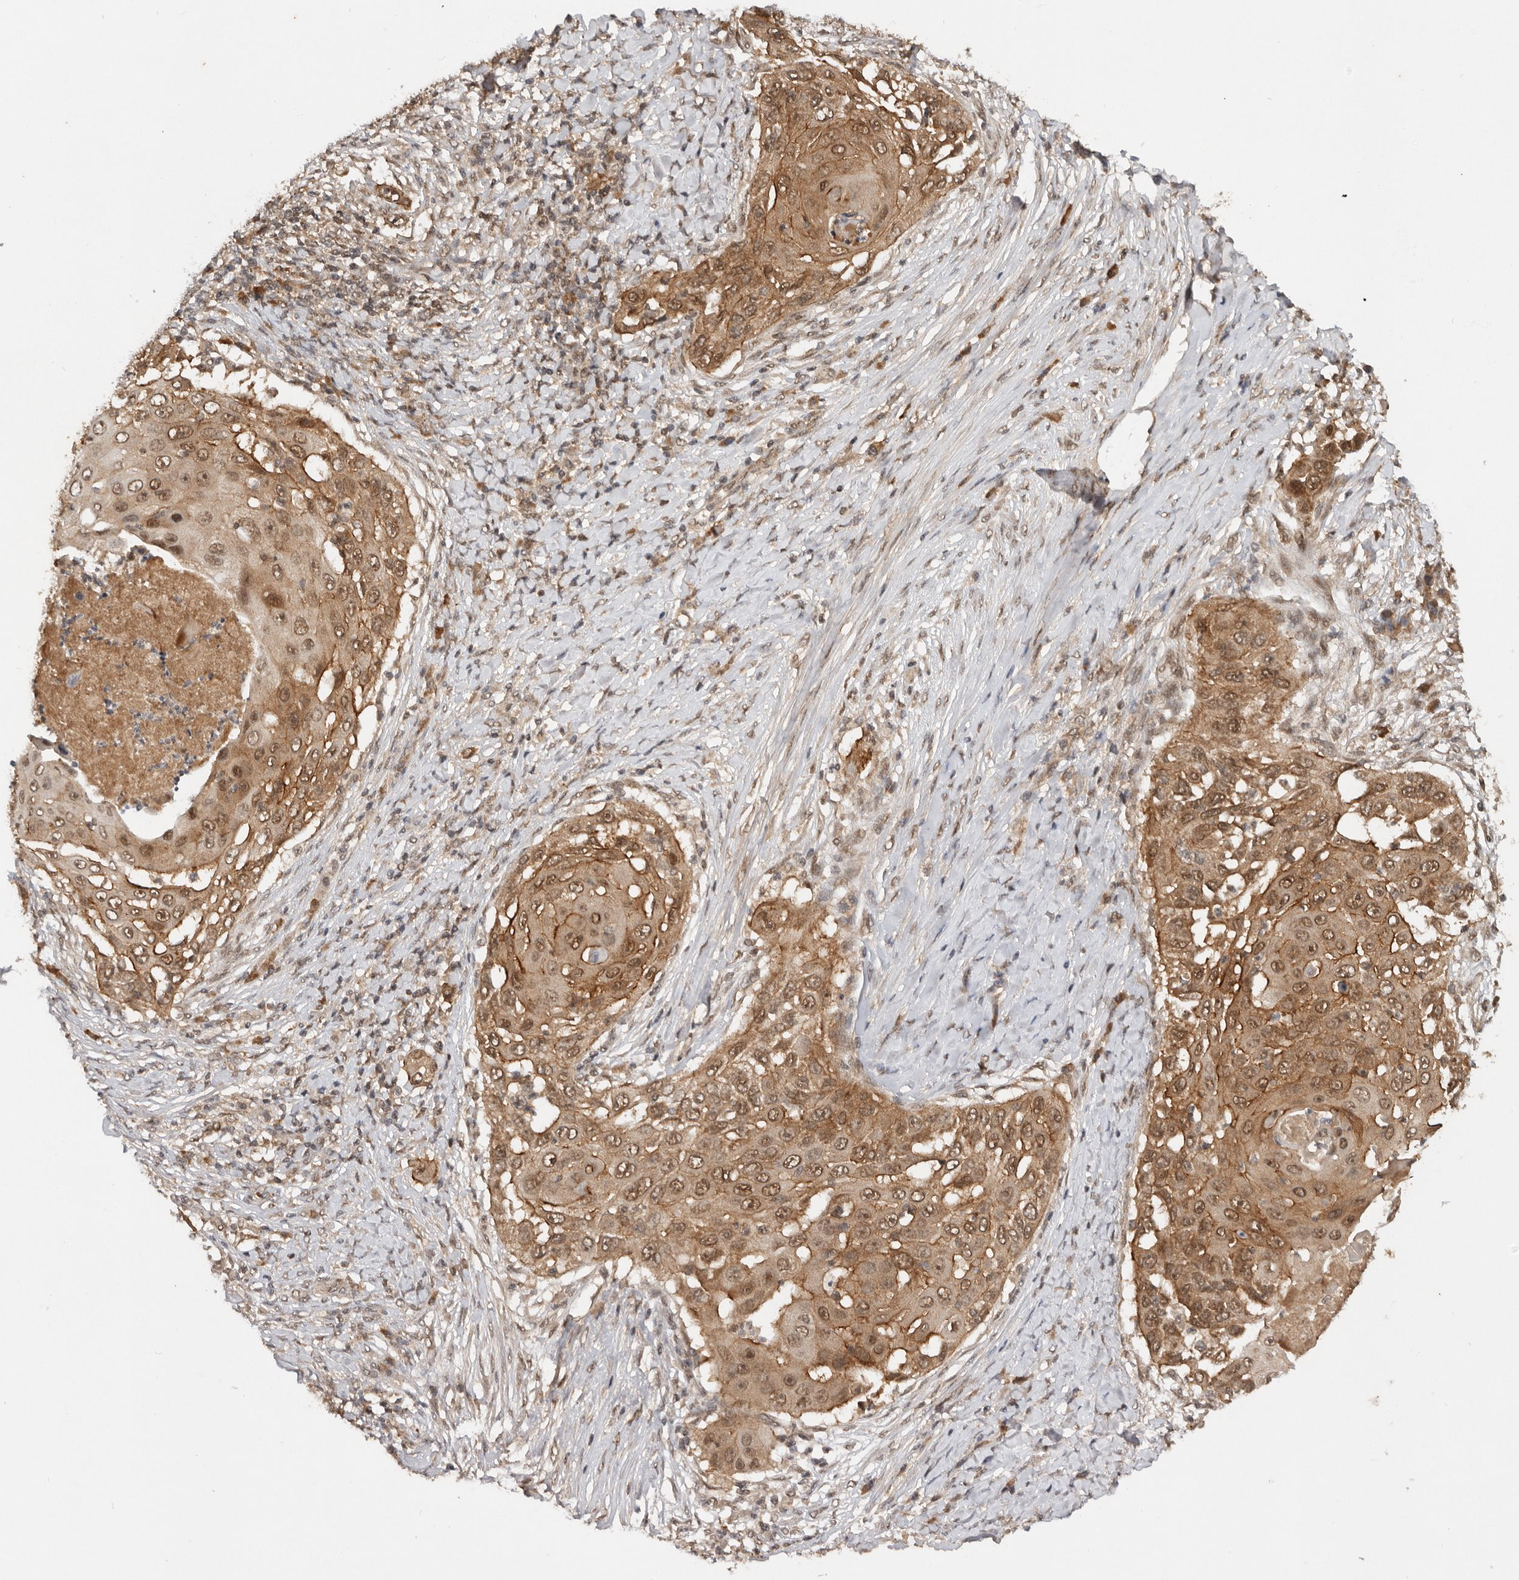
{"staining": {"intensity": "moderate", "quantity": ">75%", "location": "cytoplasmic/membranous,nuclear"}, "tissue": "skin cancer", "cell_type": "Tumor cells", "image_type": "cancer", "snomed": [{"axis": "morphology", "description": "Squamous cell carcinoma, NOS"}, {"axis": "topography", "description": "Skin"}], "caption": "High-magnification brightfield microscopy of skin cancer (squamous cell carcinoma) stained with DAB (brown) and counterstained with hematoxylin (blue). tumor cells exhibit moderate cytoplasmic/membranous and nuclear staining is seen in approximately>75% of cells. The staining was performed using DAB, with brown indicating positive protein expression. Nuclei are stained blue with hematoxylin.", "gene": "TARS2", "patient": {"sex": "female", "age": 44}}